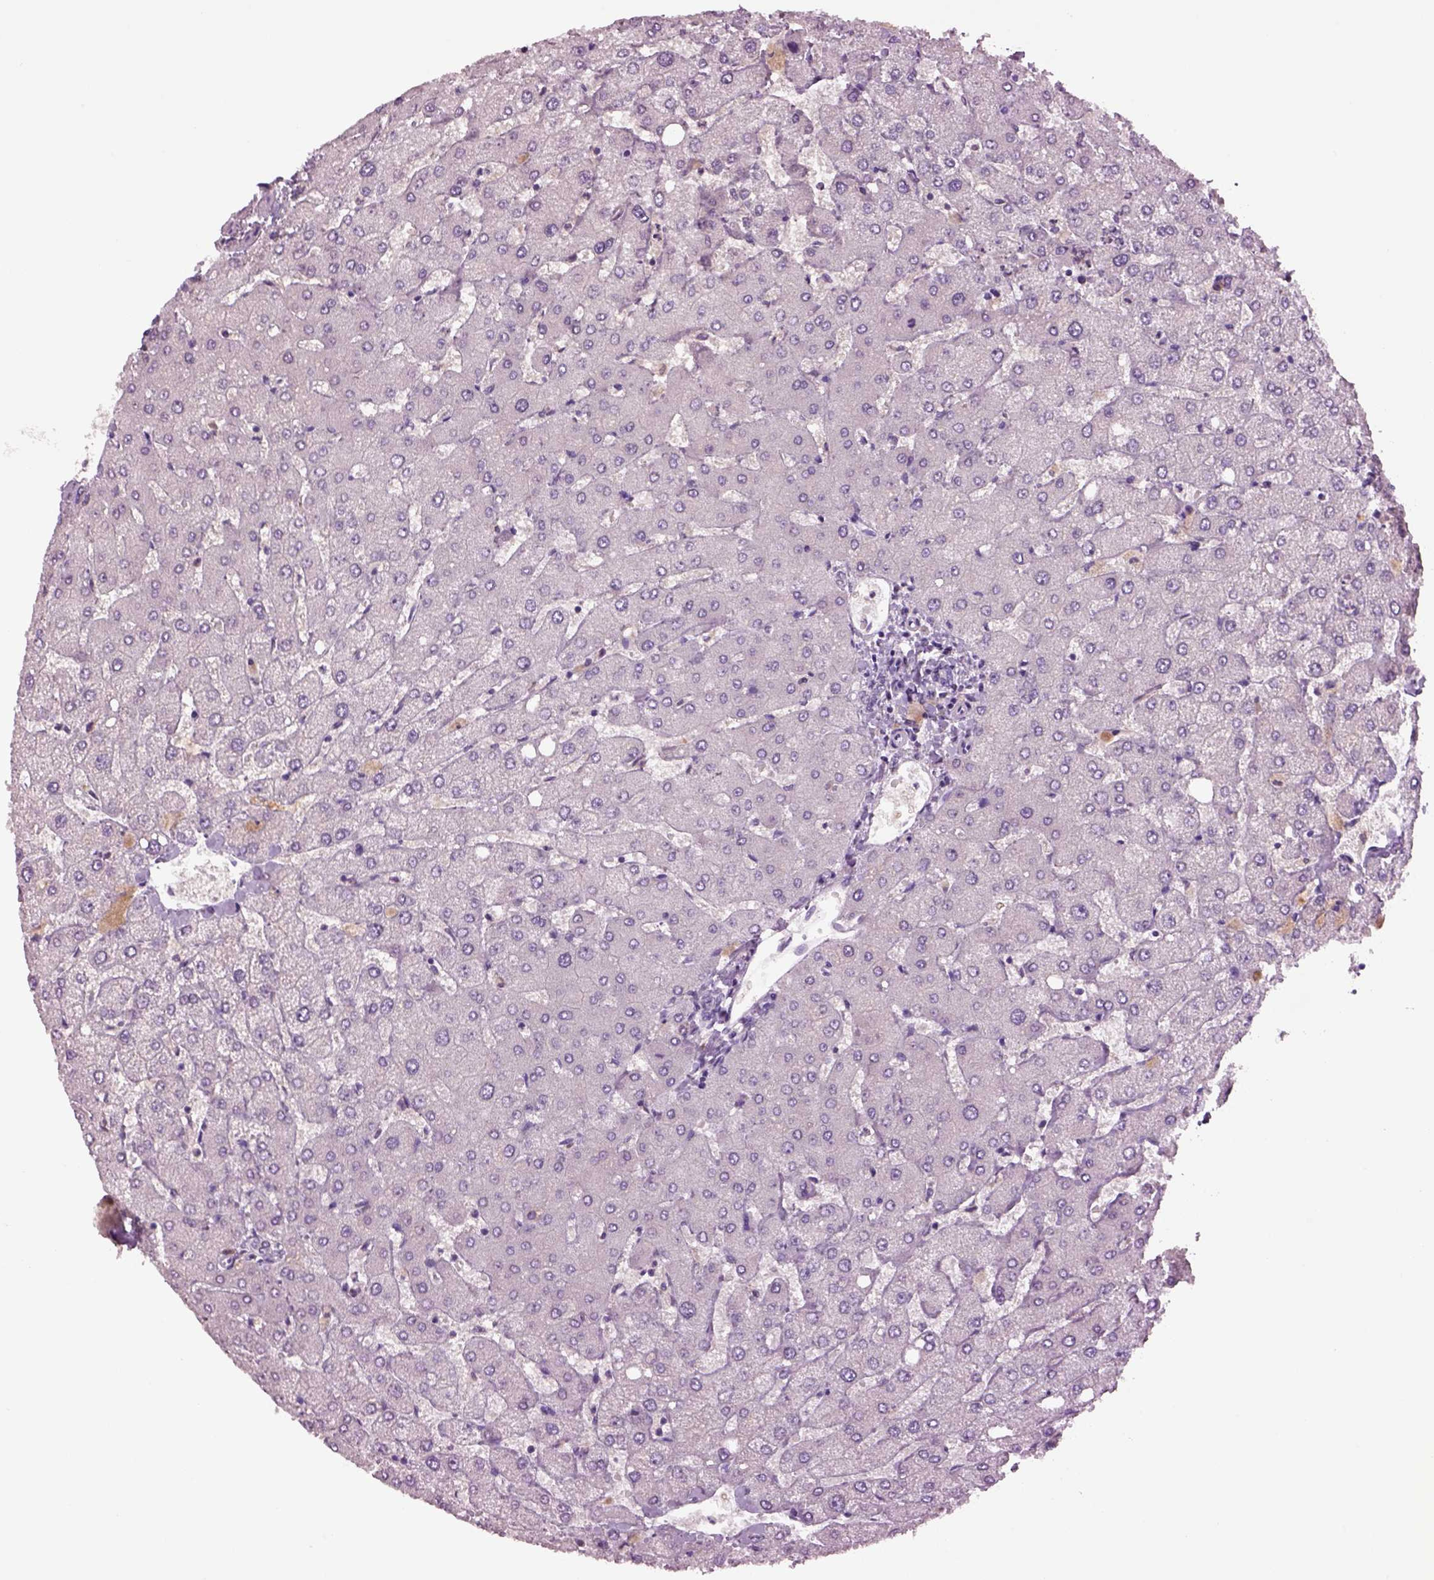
{"staining": {"intensity": "negative", "quantity": "none", "location": "none"}, "tissue": "liver", "cell_type": "Cholangiocytes", "image_type": "normal", "snomed": [{"axis": "morphology", "description": "Normal tissue, NOS"}, {"axis": "topography", "description": "Liver"}], "caption": "Liver stained for a protein using immunohistochemistry (IHC) demonstrates no expression cholangiocytes.", "gene": "CLPSL1", "patient": {"sex": "female", "age": 54}}